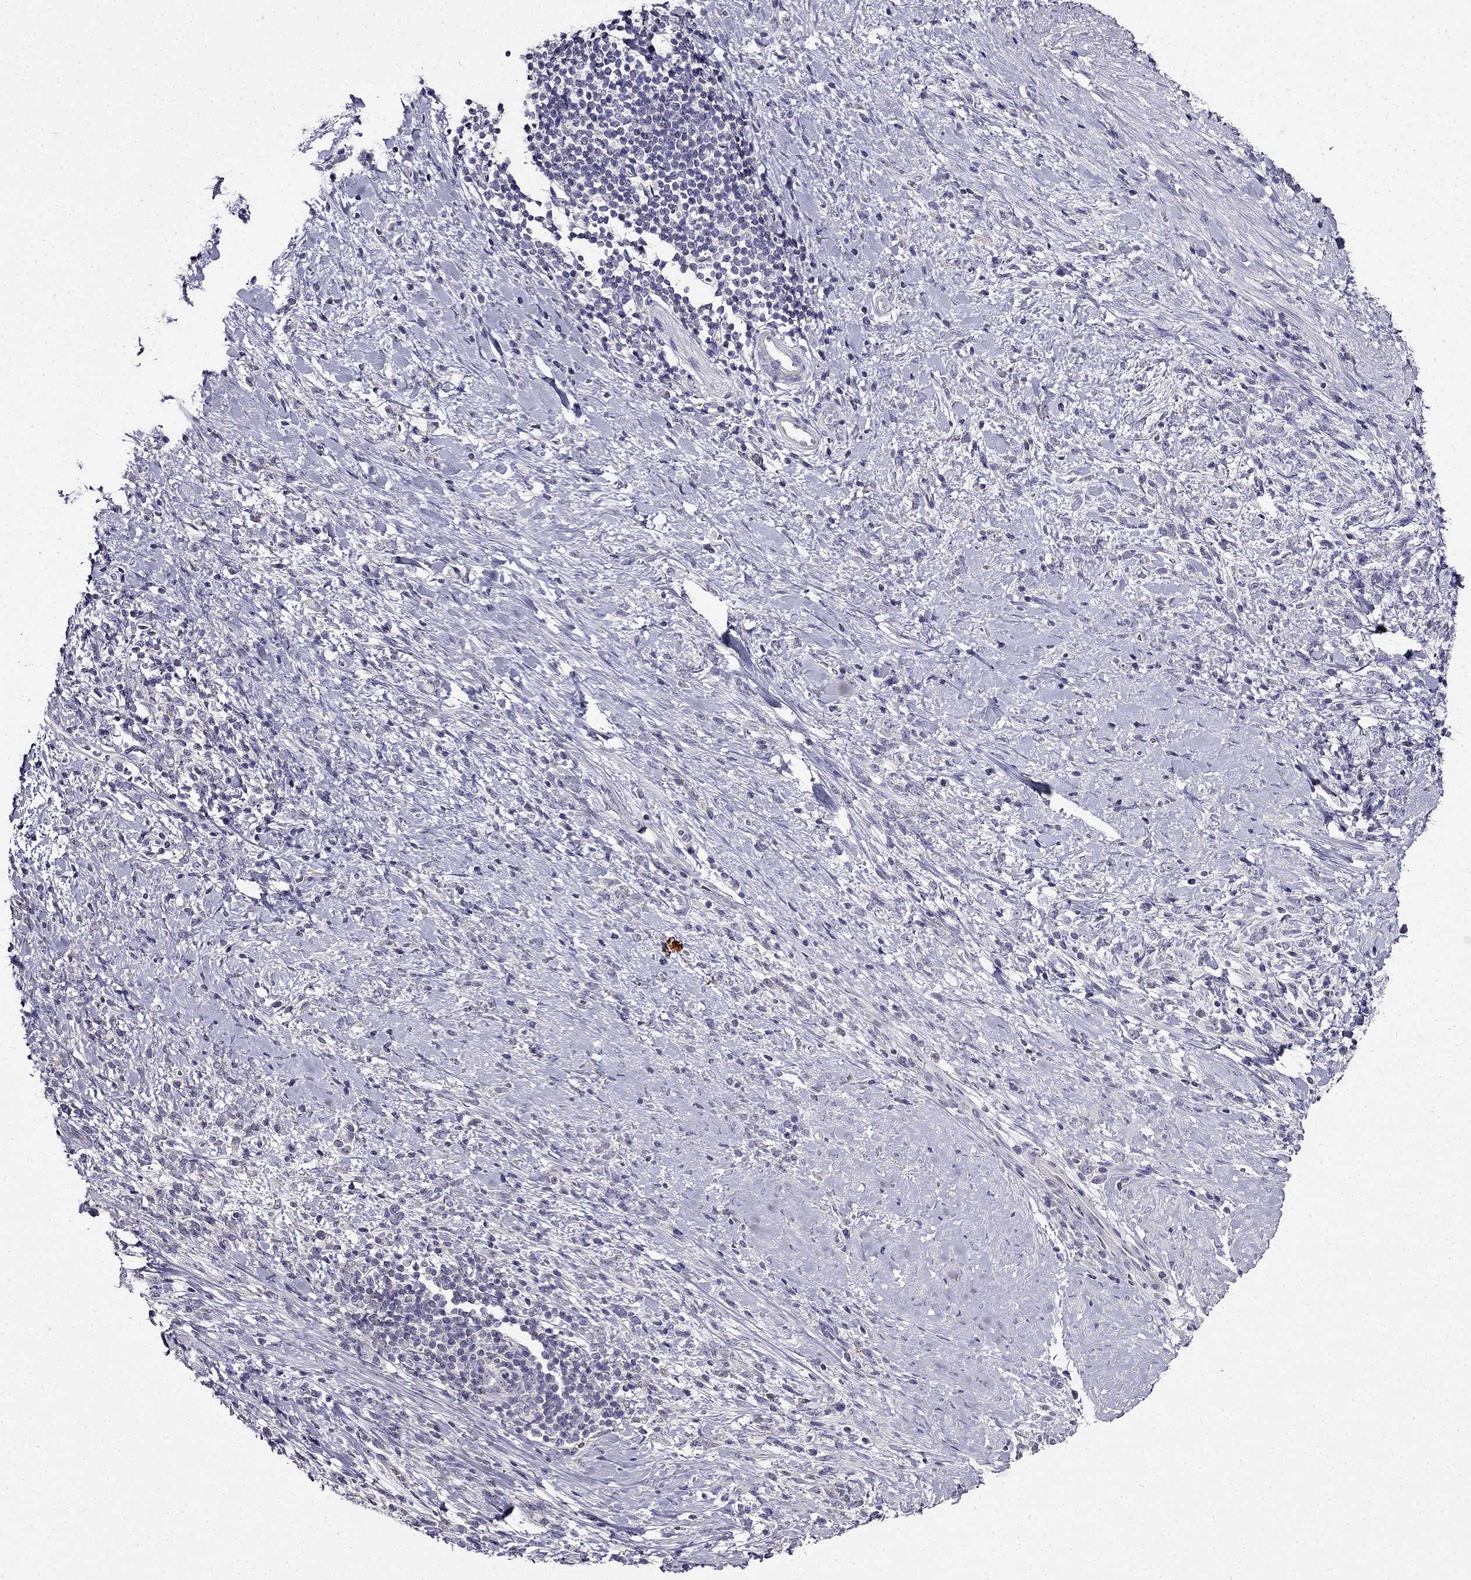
{"staining": {"intensity": "negative", "quantity": "none", "location": "none"}, "tissue": "stomach cancer", "cell_type": "Tumor cells", "image_type": "cancer", "snomed": [{"axis": "morphology", "description": "Adenocarcinoma, NOS"}, {"axis": "topography", "description": "Stomach"}], "caption": "Human adenocarcinoma (stomach) stained for a protein using IHC reveals no expression in tumor cells.", "gene": "TMEM266", "patient": {"sex": "female", "age": 57}}